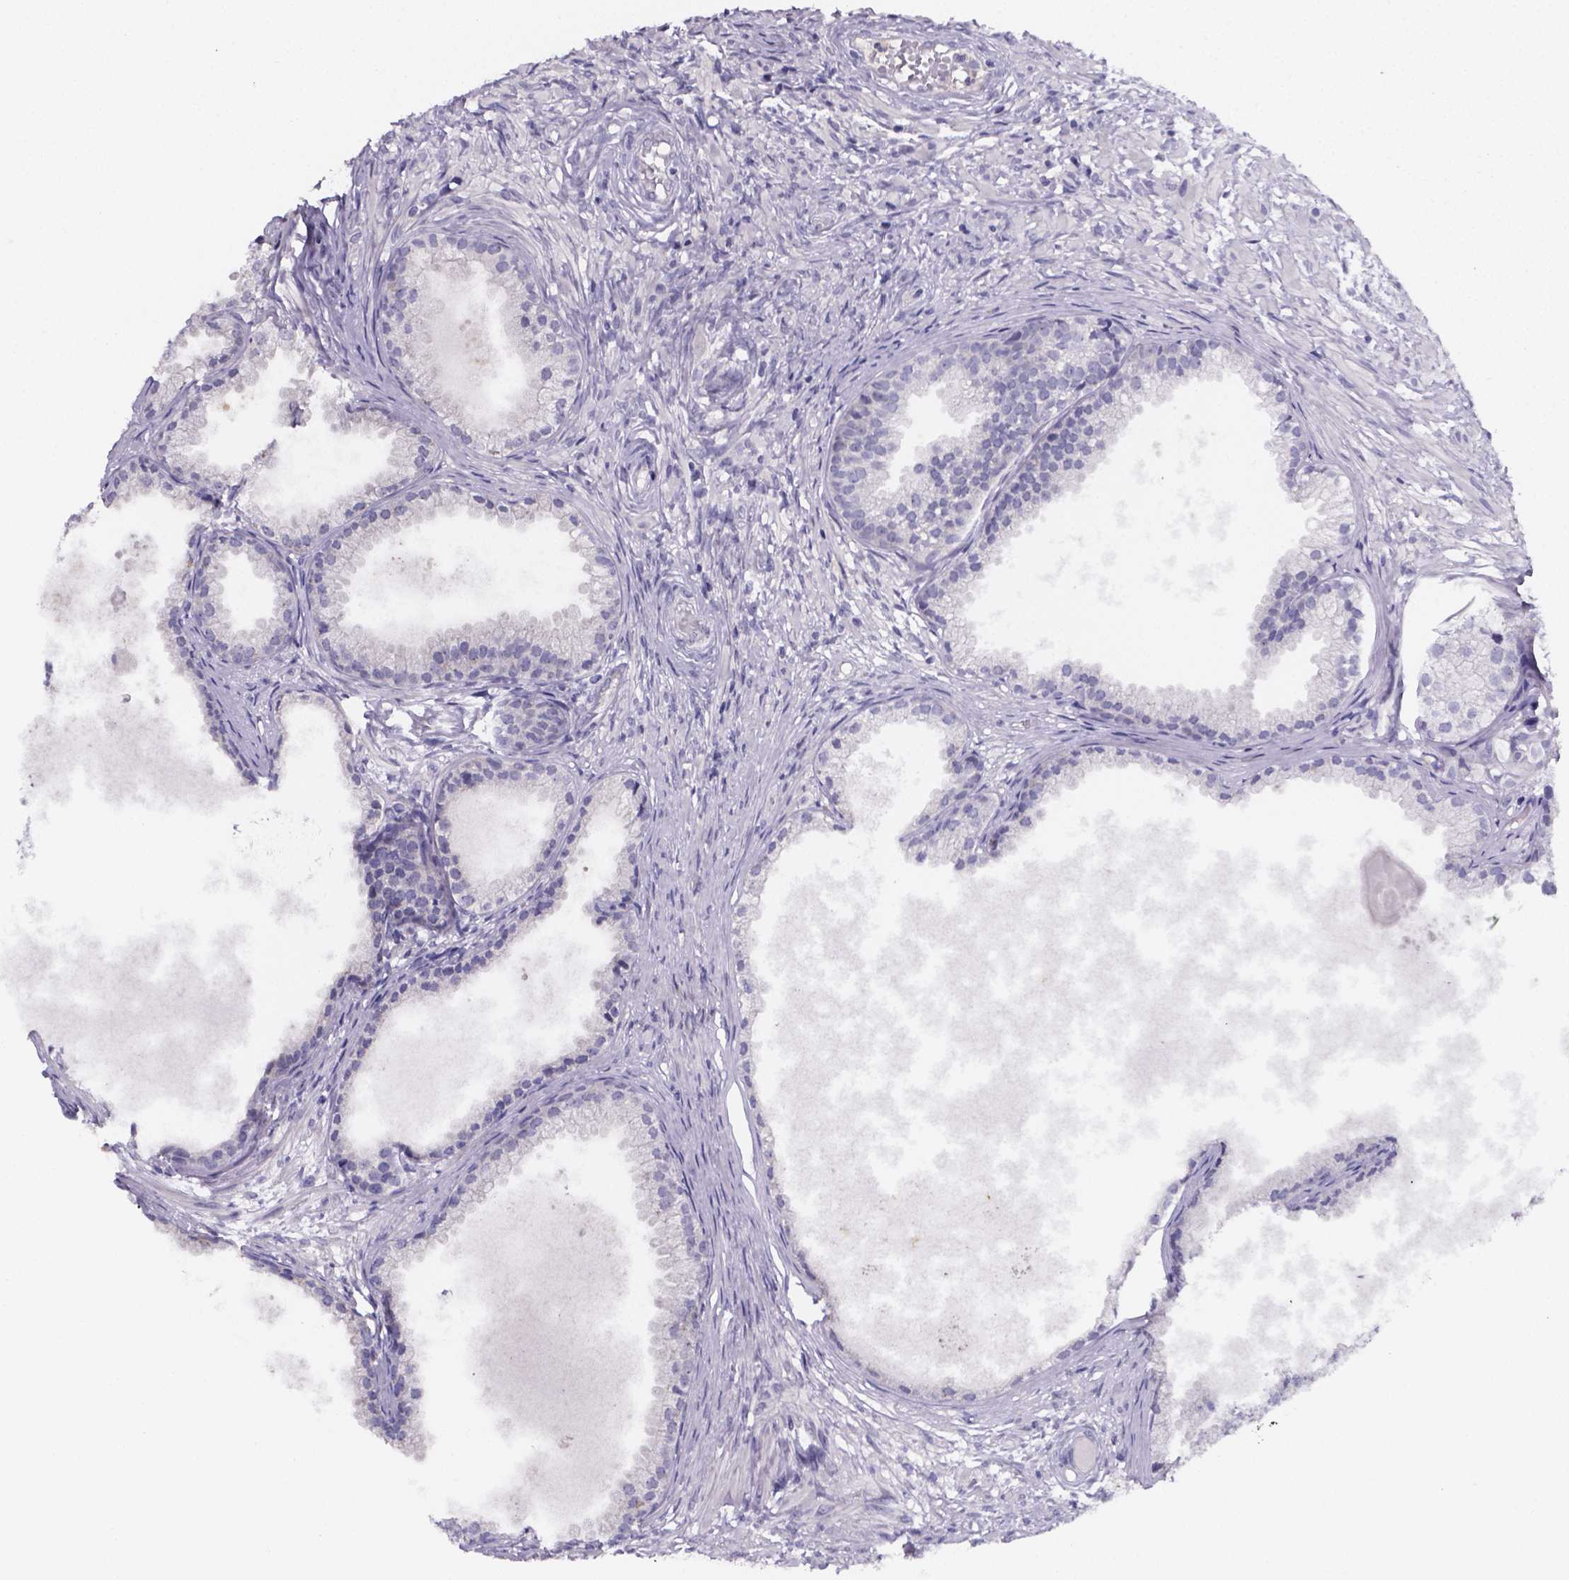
{"staining": {"intensity": "negative", "quantity": "none", "location": "none"}, "tissue": "prostate cancer", "cell_type": "Tumor cells", "image_type": "cancer", "snomed": [{"axis": "morphology", "description": "Adenocarcinoma, High grade"}, {"axis": "topography", "description": "Prostate"}], "caption": "Human prostate cancer (high-grade adenocarcinoma) stained for a protein using immunohistochemistry (IHC) shows no expression in tumor cells.", "gene": "IZUMO1", "patient": {"sex": "male", "age": 83}}